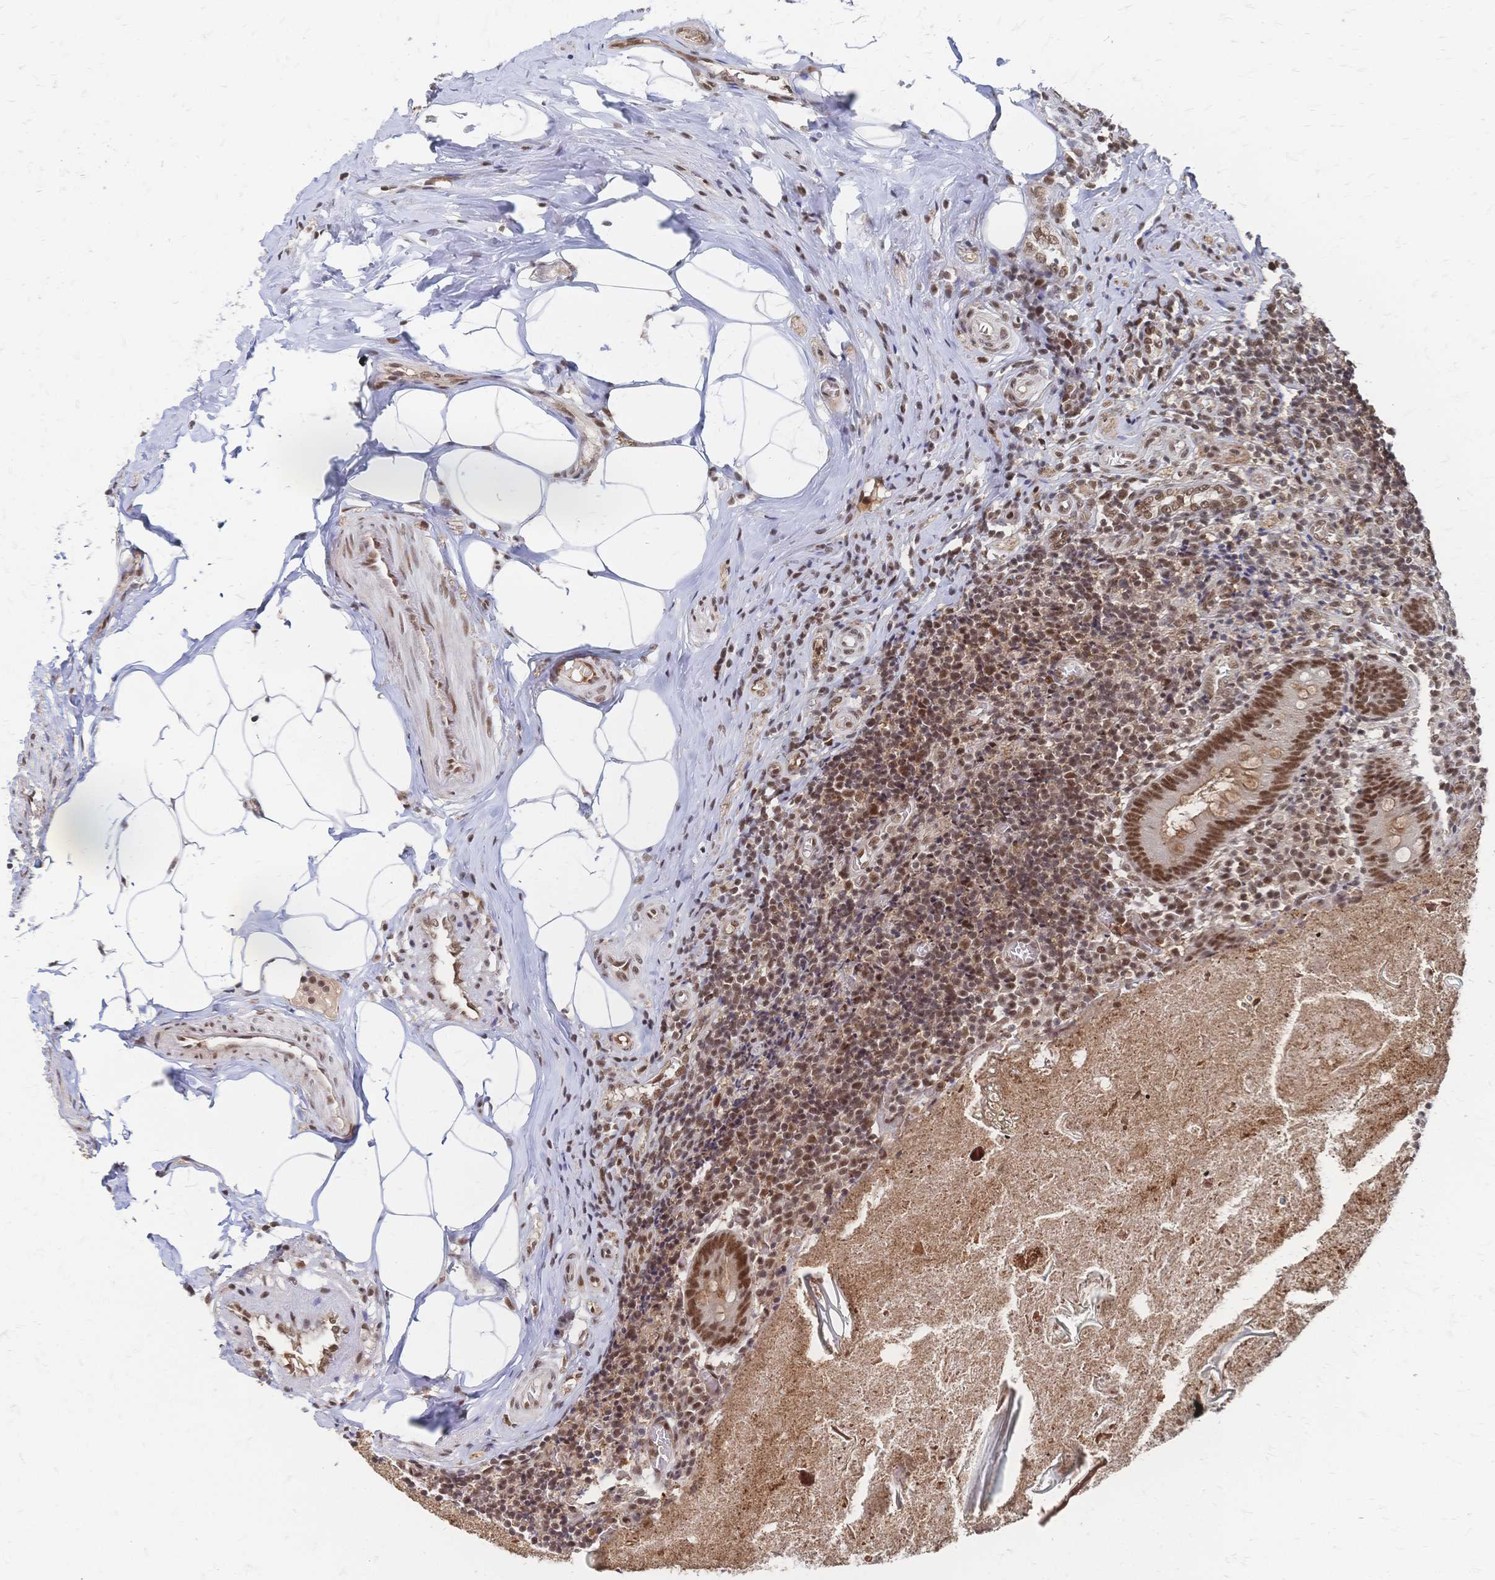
{"staining": {"intensity": "strong", "quantity": ">75%", "location": "cytoplasmic/membranous,nuclear"}, "tissue": "appendix", "cell_type": "Glandular cells", "image_type": "normal", "snomed": [{"axis": "morphology", "description": "Normal tissue, NOS"}, {"axis": "topography", "description": "Appendix"}], "caption": "A high amount of strong cytoplasmic/membranous,nuclear staining is appreciated in about >75% of glandular cells in benign appendix.", "gene": "NELFA", "patient": {"sex": "female", "age": 17}}